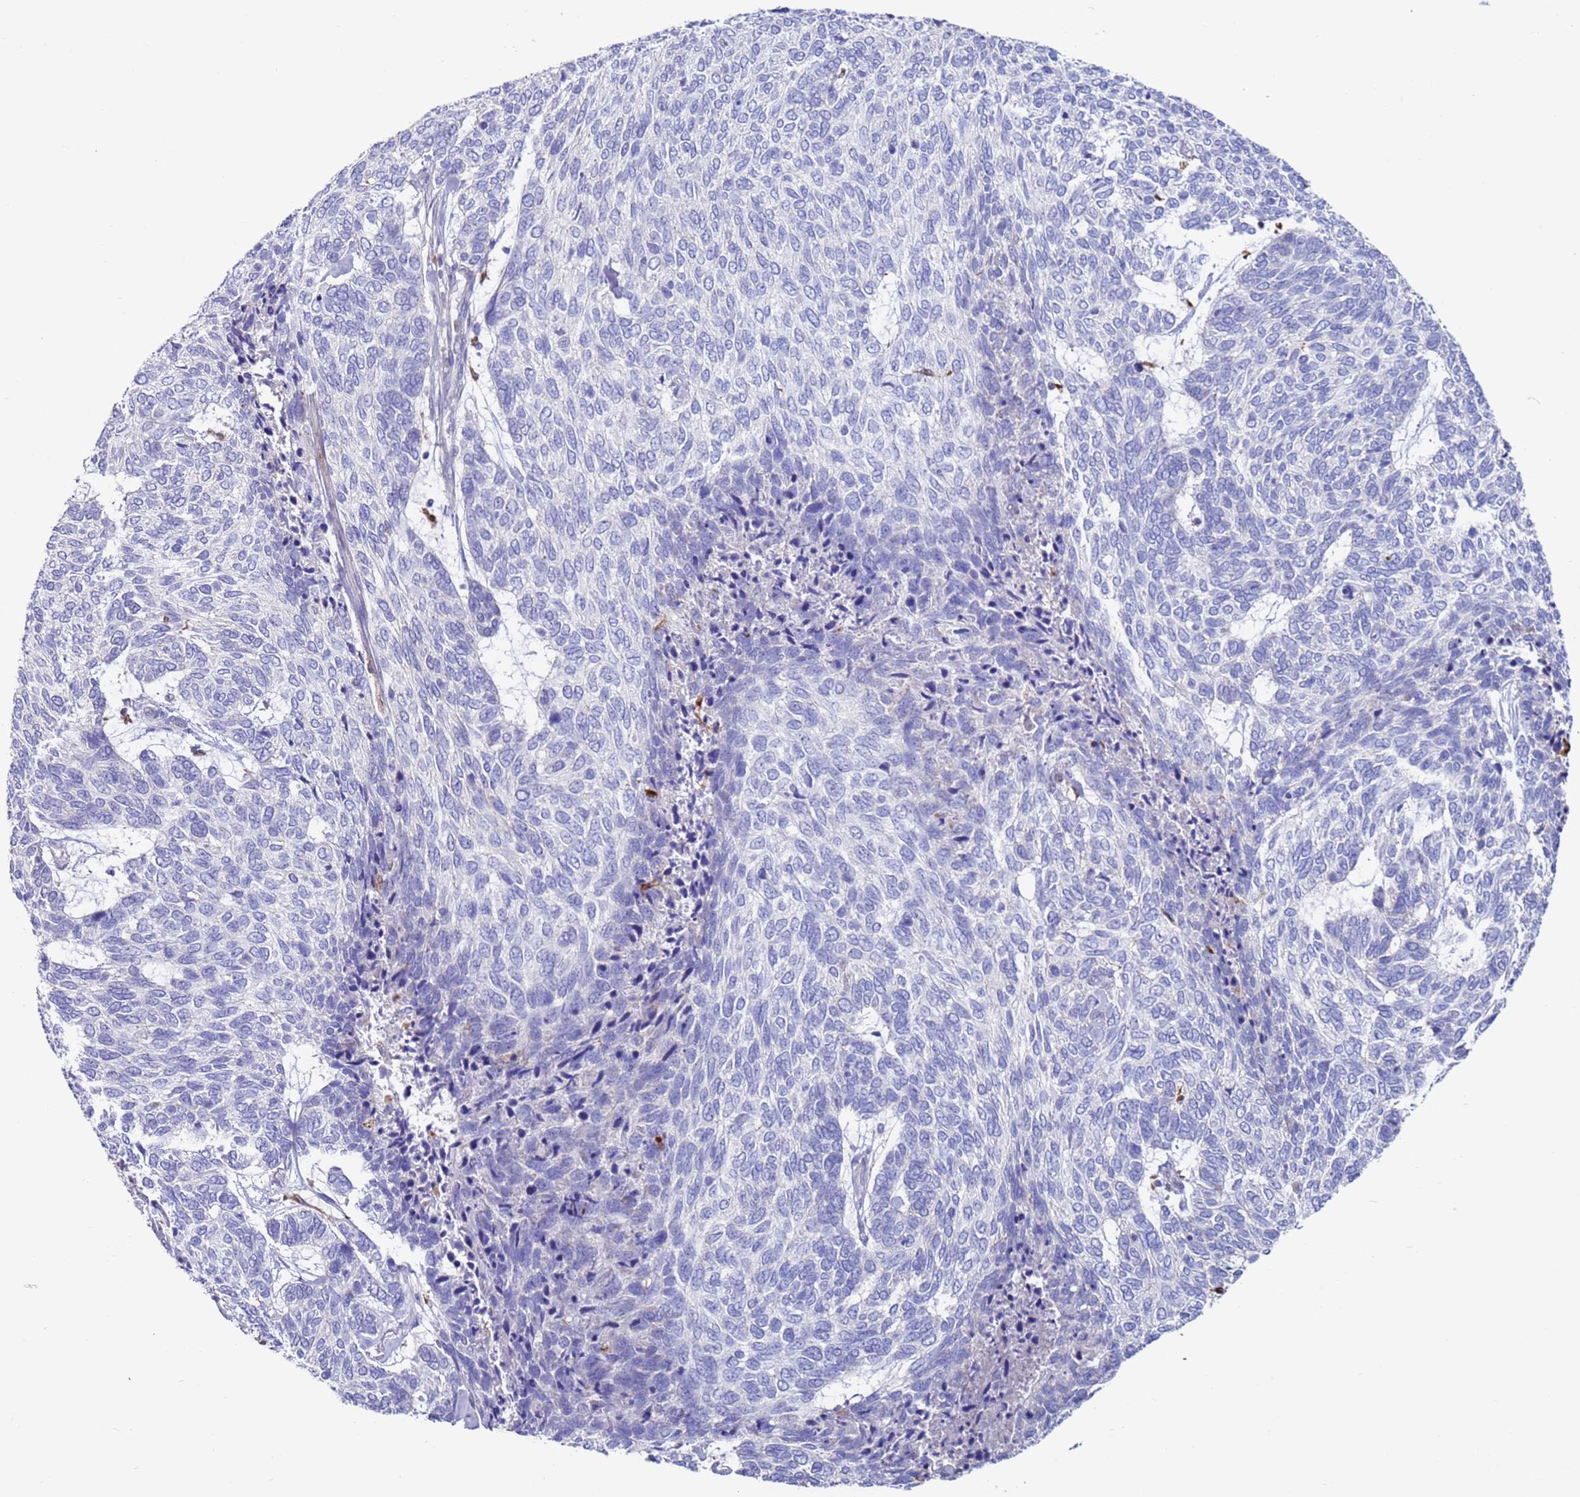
{"staining": {"intensity": "negative", "quantity": "none", "location": "none"}, "tissue": "skin cancer", "cell_type": "Tumor cells", "image_type": "cancer", "snomed": [{"axis": "morphology", "description": "Basal cell carcinoma"}, {"axis": "topography", "description": "Skin"}], "caption": "Image shows no protein staining in tumor cells of skin cancer (basal cell carcinoma) tissue.", "gene": "GREB1L", "patient": {"sex": "female", "age": 65}}